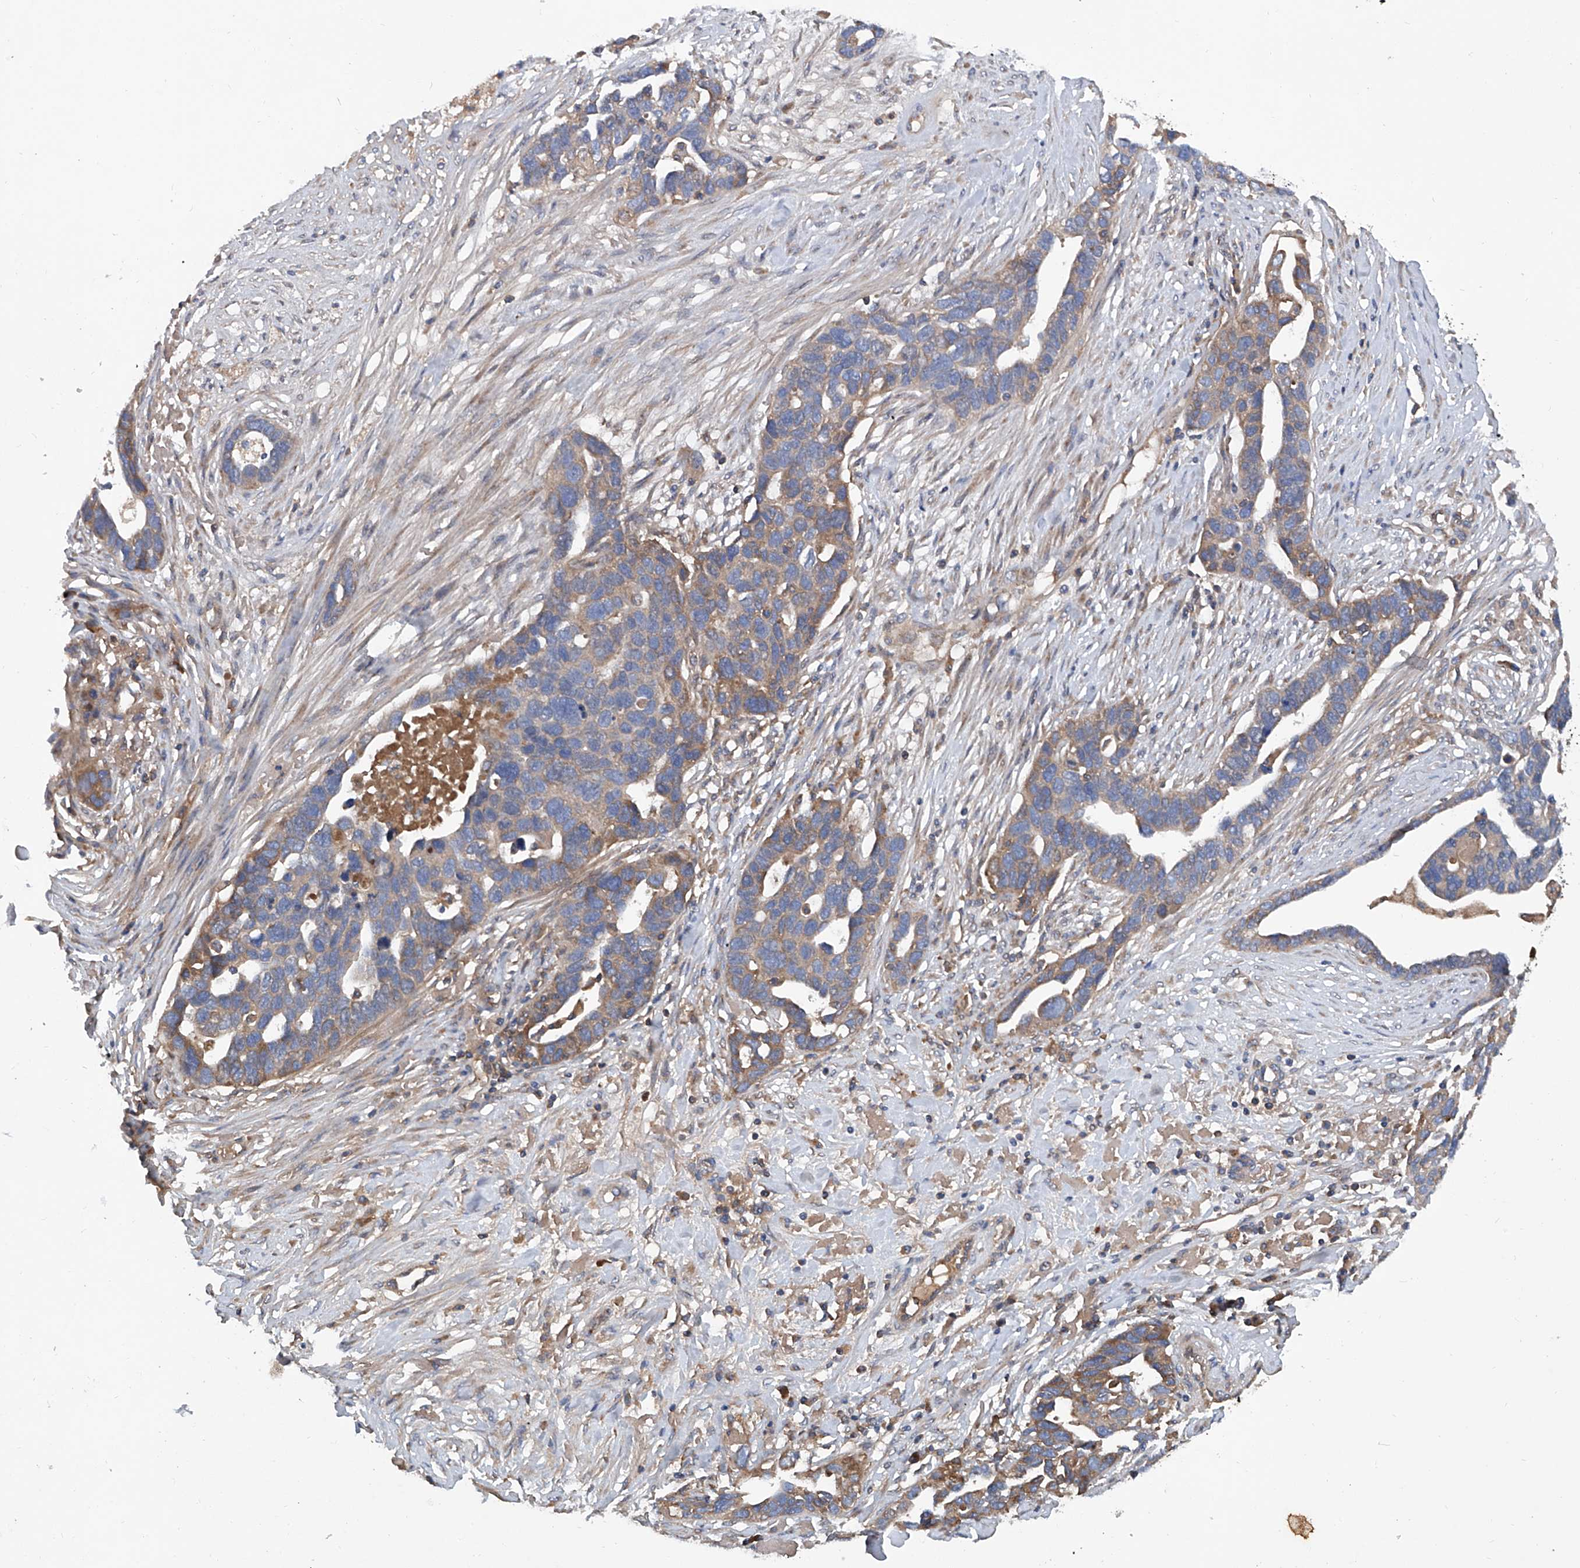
{"staining": {"intensity": "moderate", "quantity": "25%-75%", "location": "cytoplasmic/membranous"}, "tissue": "ovarian cancer", "cell_type": "Tumor cells", "image_type": "cancer", "snomed": [{"axis": "morphology", "description": "Cystadenocarcinoma, serous, NOS"}, {"axis": "topography", "description": "Ovary"}], "caption": "About 25%-75% of tumor cells in human ovarian cancer (serous cystadenocarcinoma) show moderate cytoplasmic/membranous protein staining as visualized by brown immunohistochemical staining.", "gene": "ASCC3", "patient": {"sex": "female", "age": 54}}